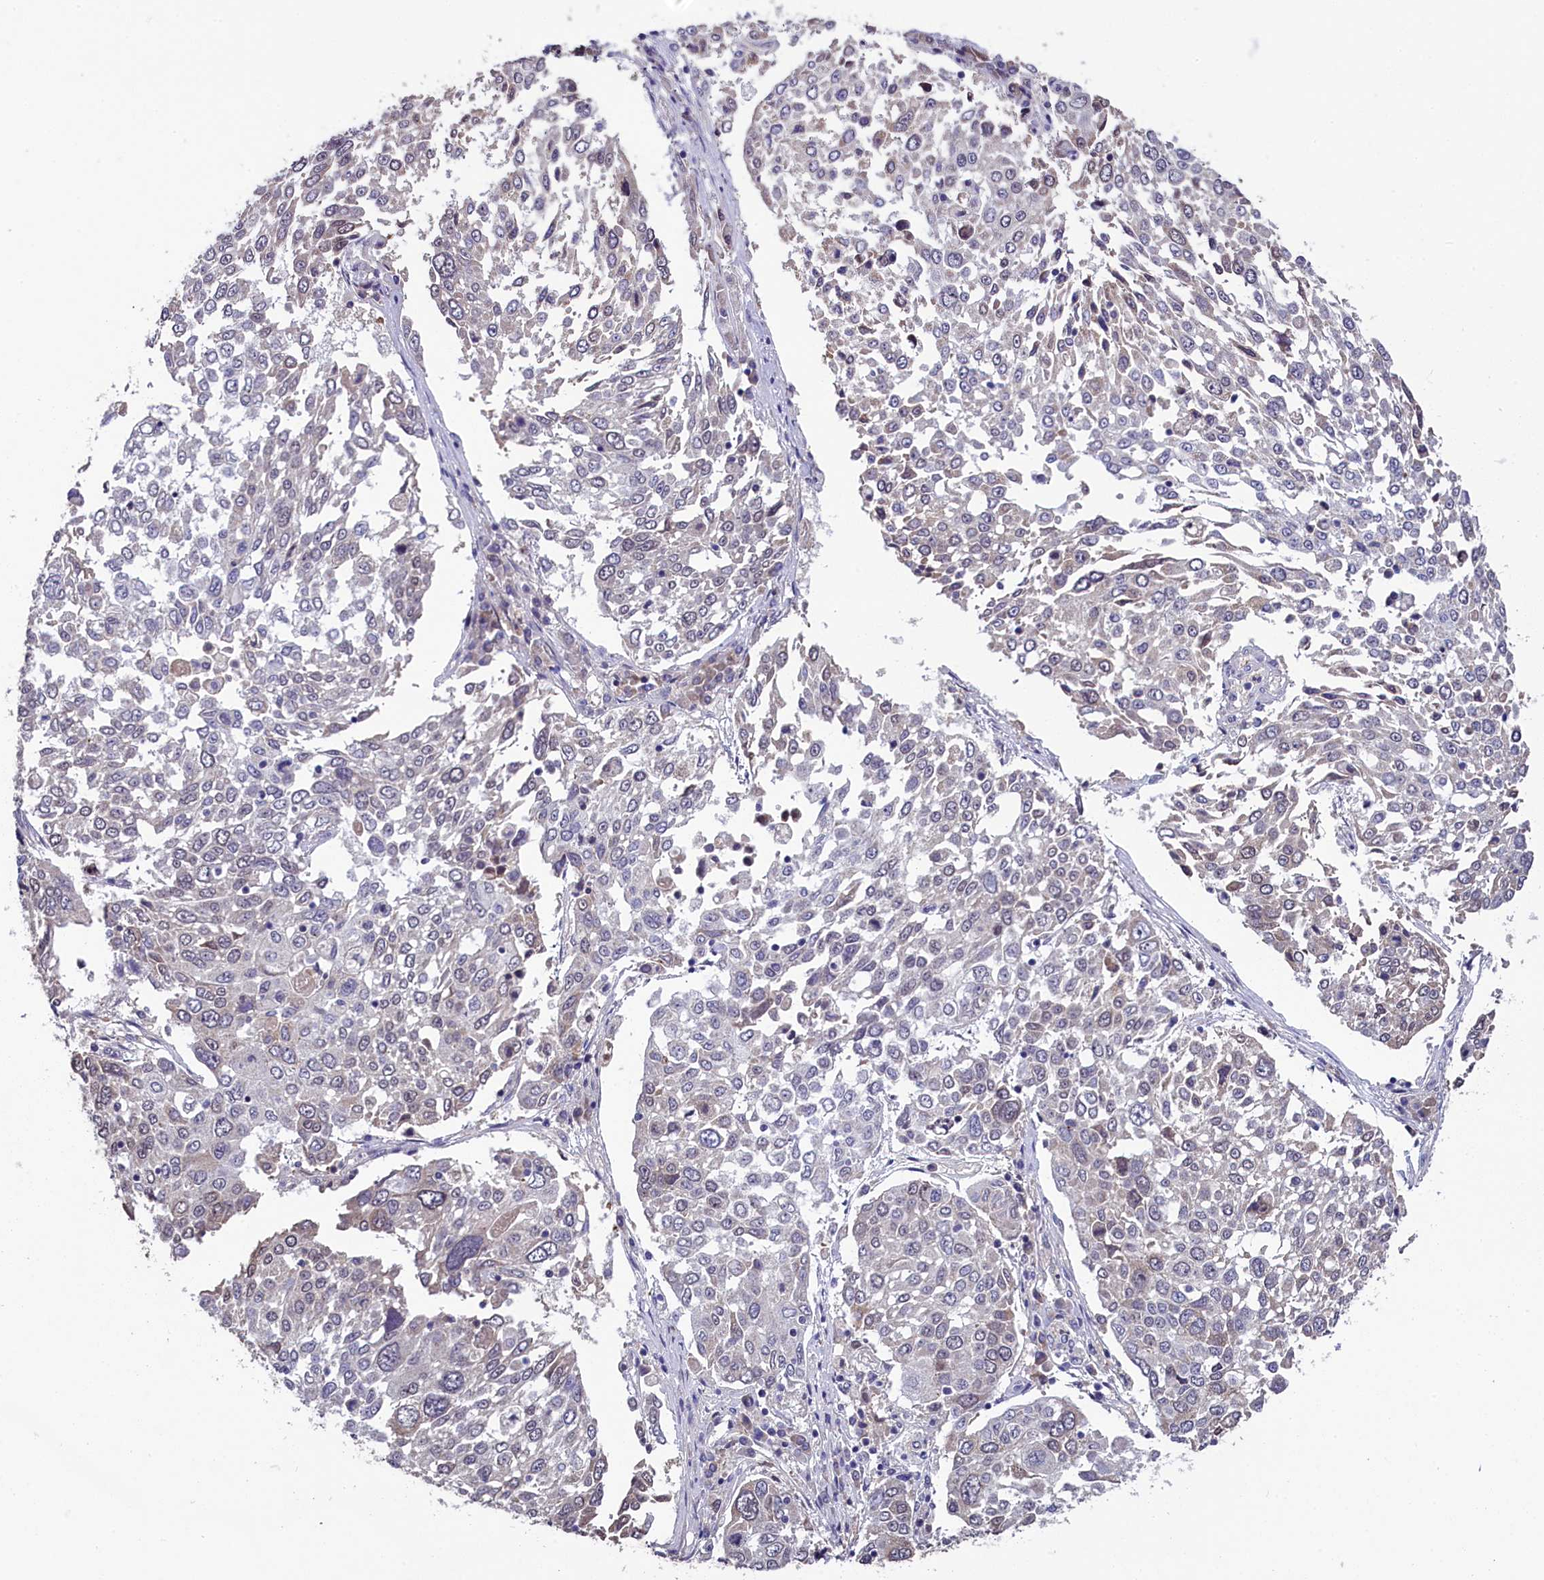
{"staining": {"intensity": "negative", "quantity": "none", "location": "none"}, "tissue": "lung cancer", "cell_type": "Tumor cells", "image_type": "cancer", "snomed": [{"axis": "morphology", "description": "Squamous cell carcinoma, NOS"}, {"axis": "topography", "description": "Lung"}], "caption": "High power microscopy image of an IHC photomicrograph of lung cancer (squamous cell carcinoma), revealing no significant staining in tumor cells.", "gene": "SLC39A6", "patient": {"sex": "male", "age": 65}}